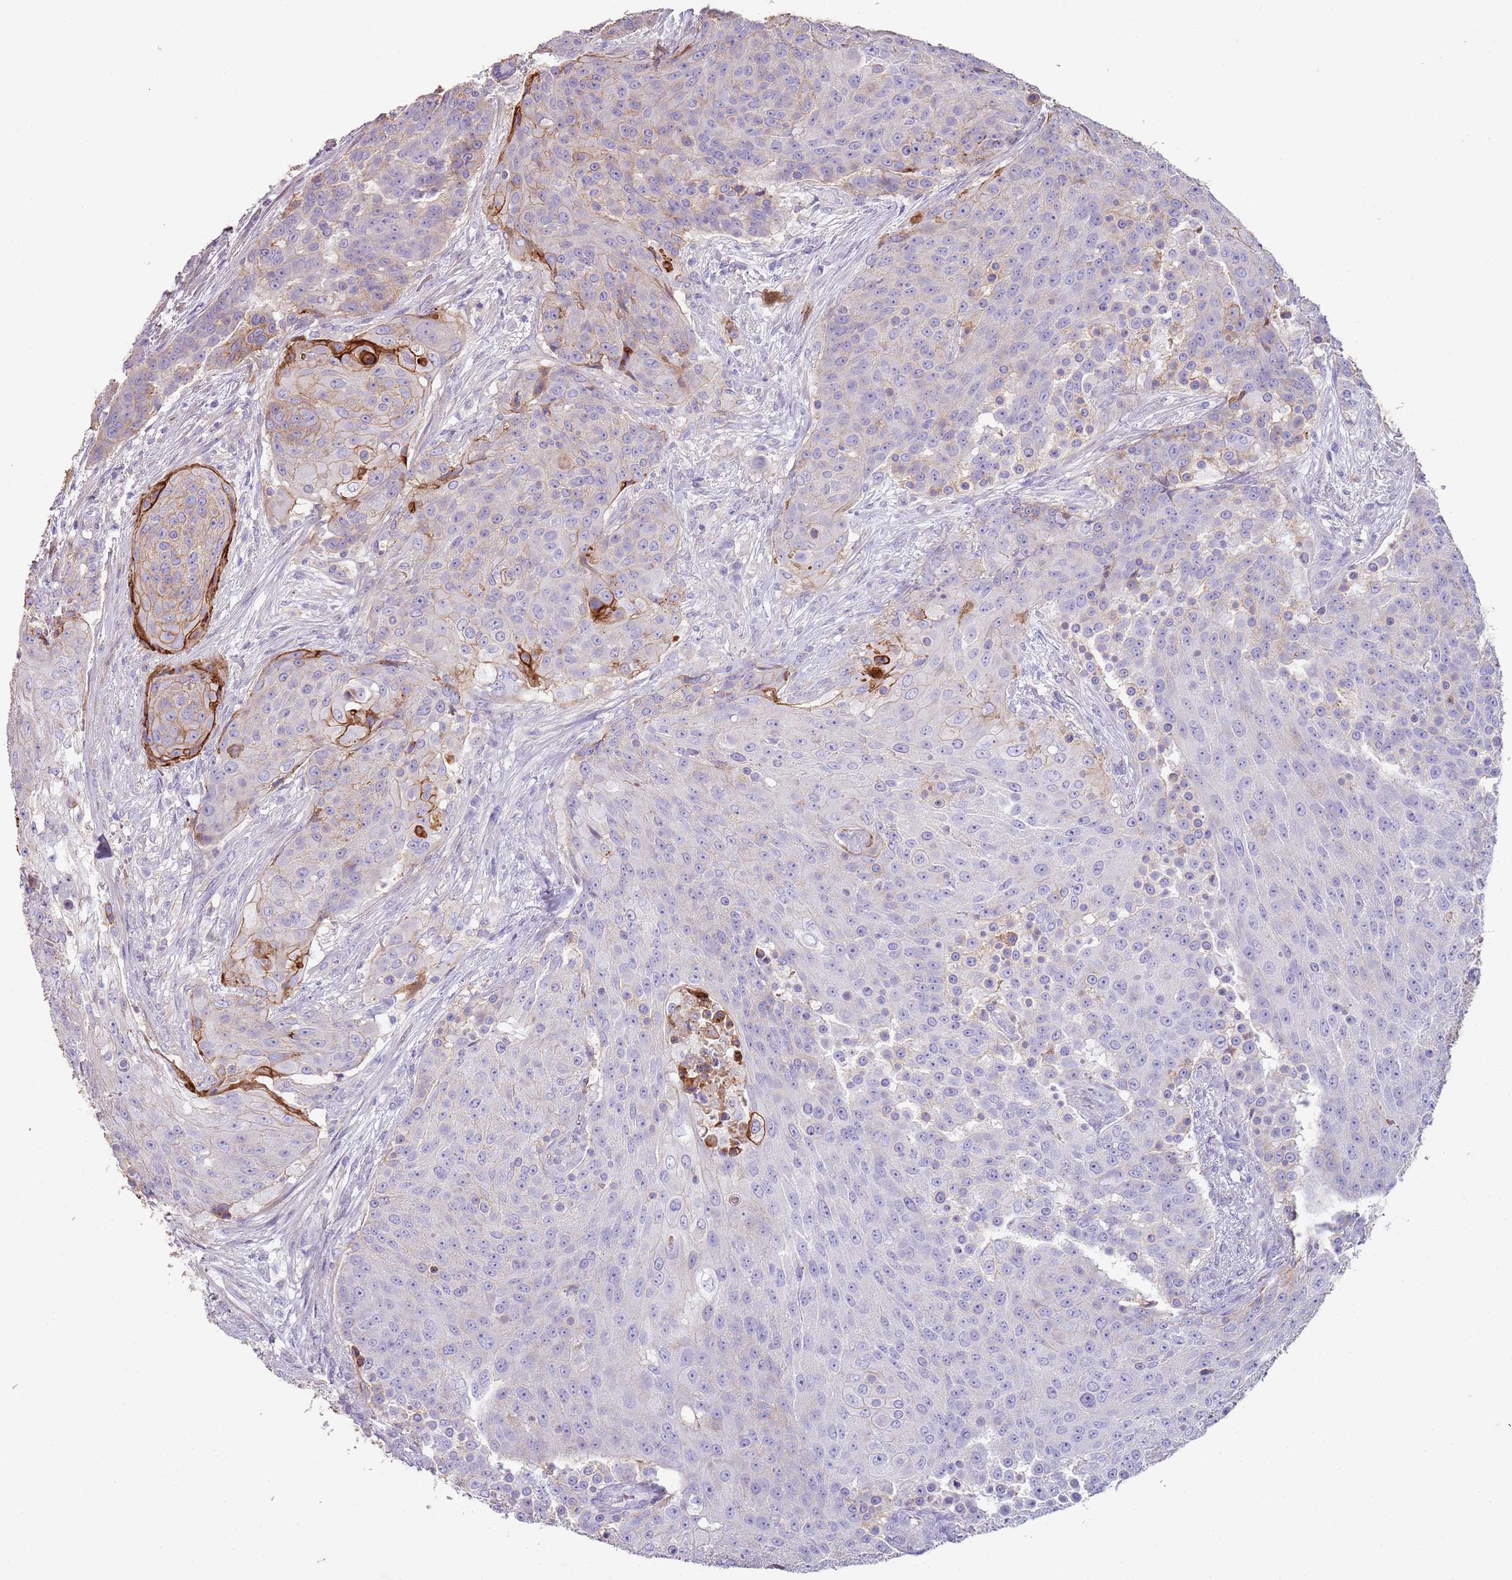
{"staining": {"intensity": "negative", "quantity": "none", "location": "none"}, "tissue": "urothelial cancer", "cell_type": "Tumor cells", "image_type": "cancer", "snomed": [{"axis": "morphology", "description": "Urothelial carcinoma, High grade"}, {"axis": "topography", "description": "Urinary bladder"}], "caption": "High power microscopy histopathology image of an immunohistochemistry (IHC) photomicrograph of high-grade urothelial carcinoma, revealing no significant staining in tumor cells. (DAB (3,3'-diaminobenzidine) immunohistochemistry (IHC) with hematoxylin counter stain).", "gene": "NBPF3", "patient": {"sex": "female", "age": 63}}